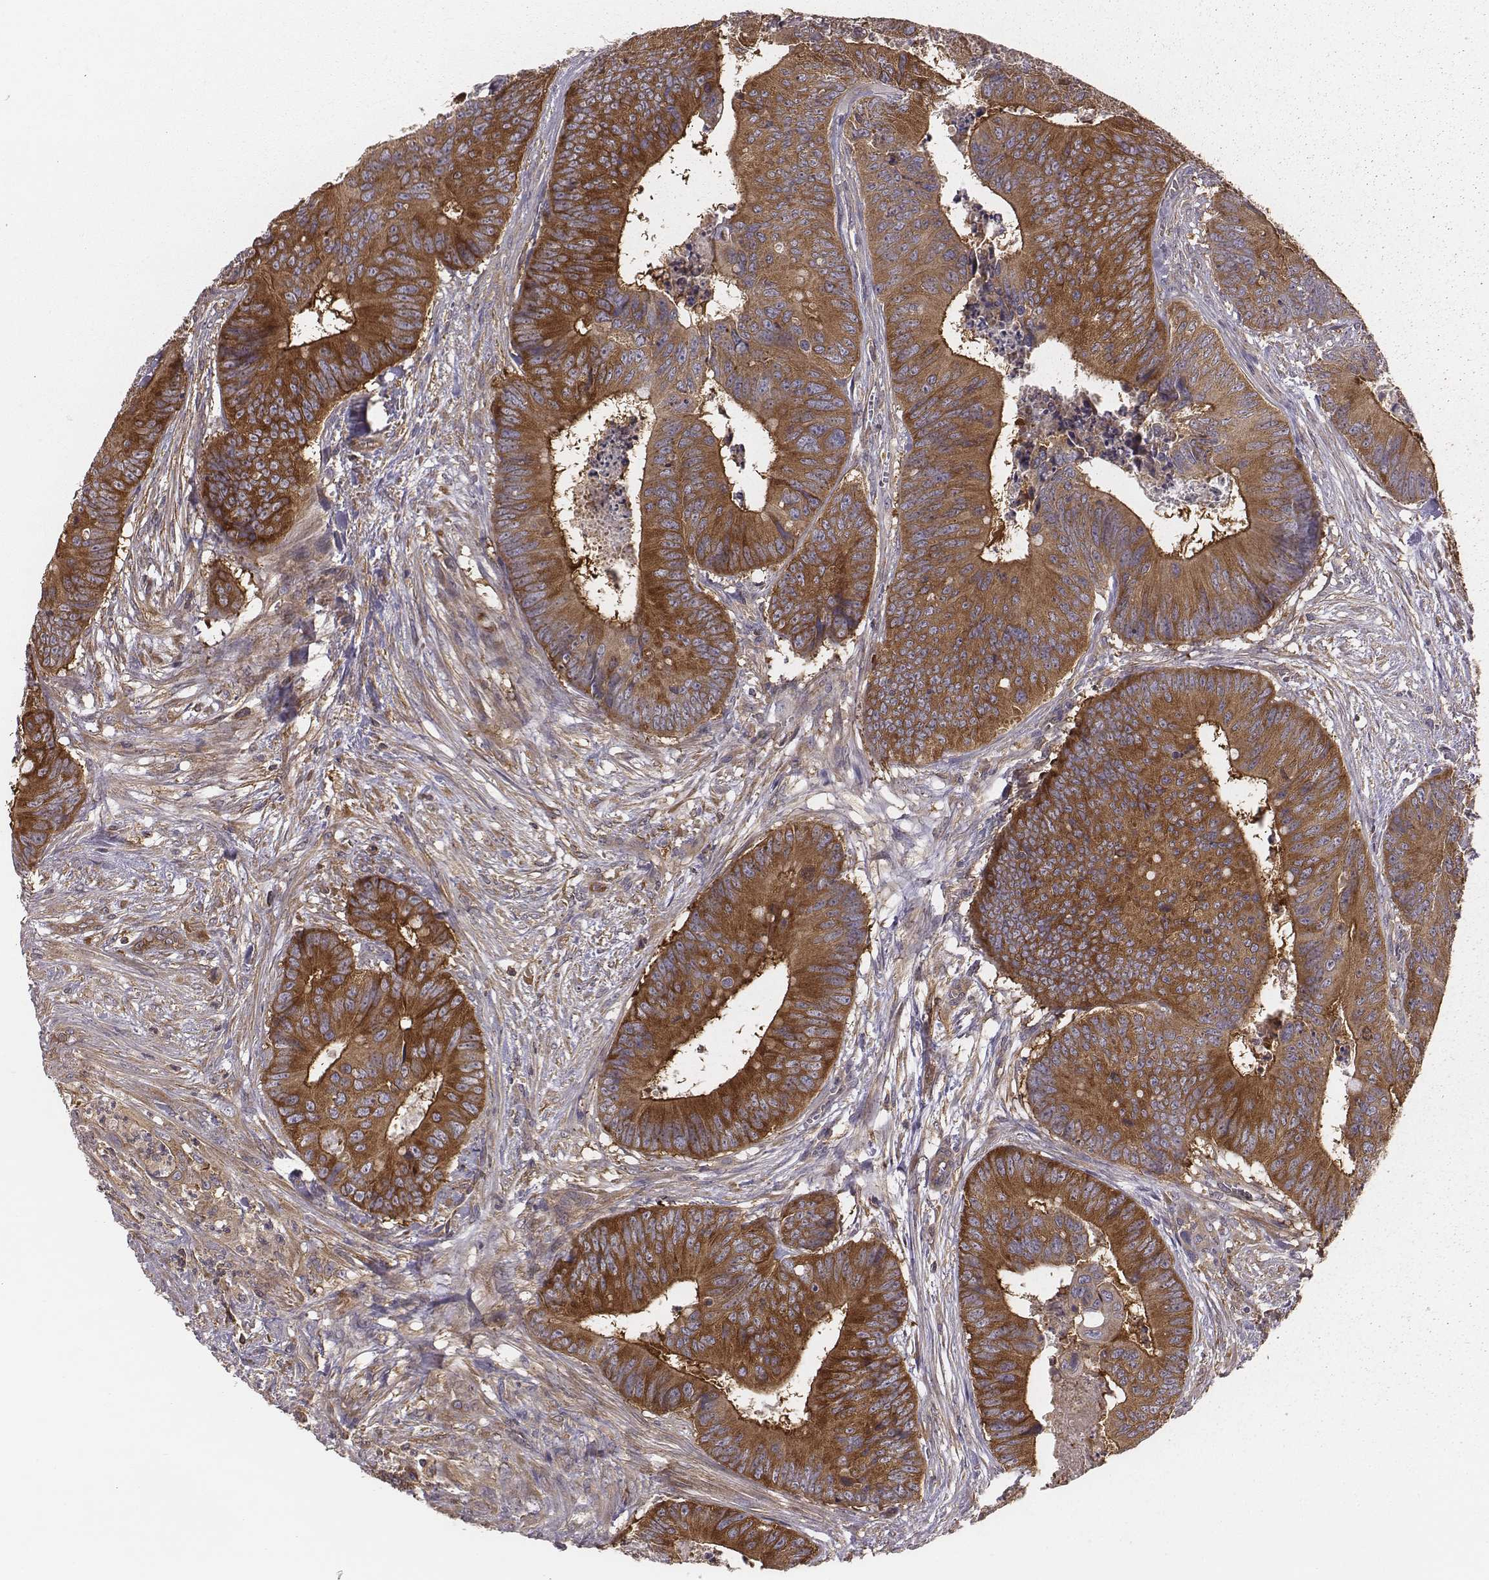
{"staining": {"intensity": "strong", "quantity": ">75%", "location": "cytoplasmic/membranous"}, "tissue": "colorectal cancer", "cell_type": "Tumor cells", "image_type": "cancer", "snomed": [{"axis": "morphology", "description": "Adenocarcinoma, NOS"}, {"axis": "topography", "description": "Colon"}], "caption": "Approximately >75% of tumor cells in adenocarcinoma (colorectal) reveal strong cytoplasmic/membranous protein expression as visualized by brown immunohistochemical staining.", "gene": "CAD", "patient": {"sex": "male", "age": 84}}